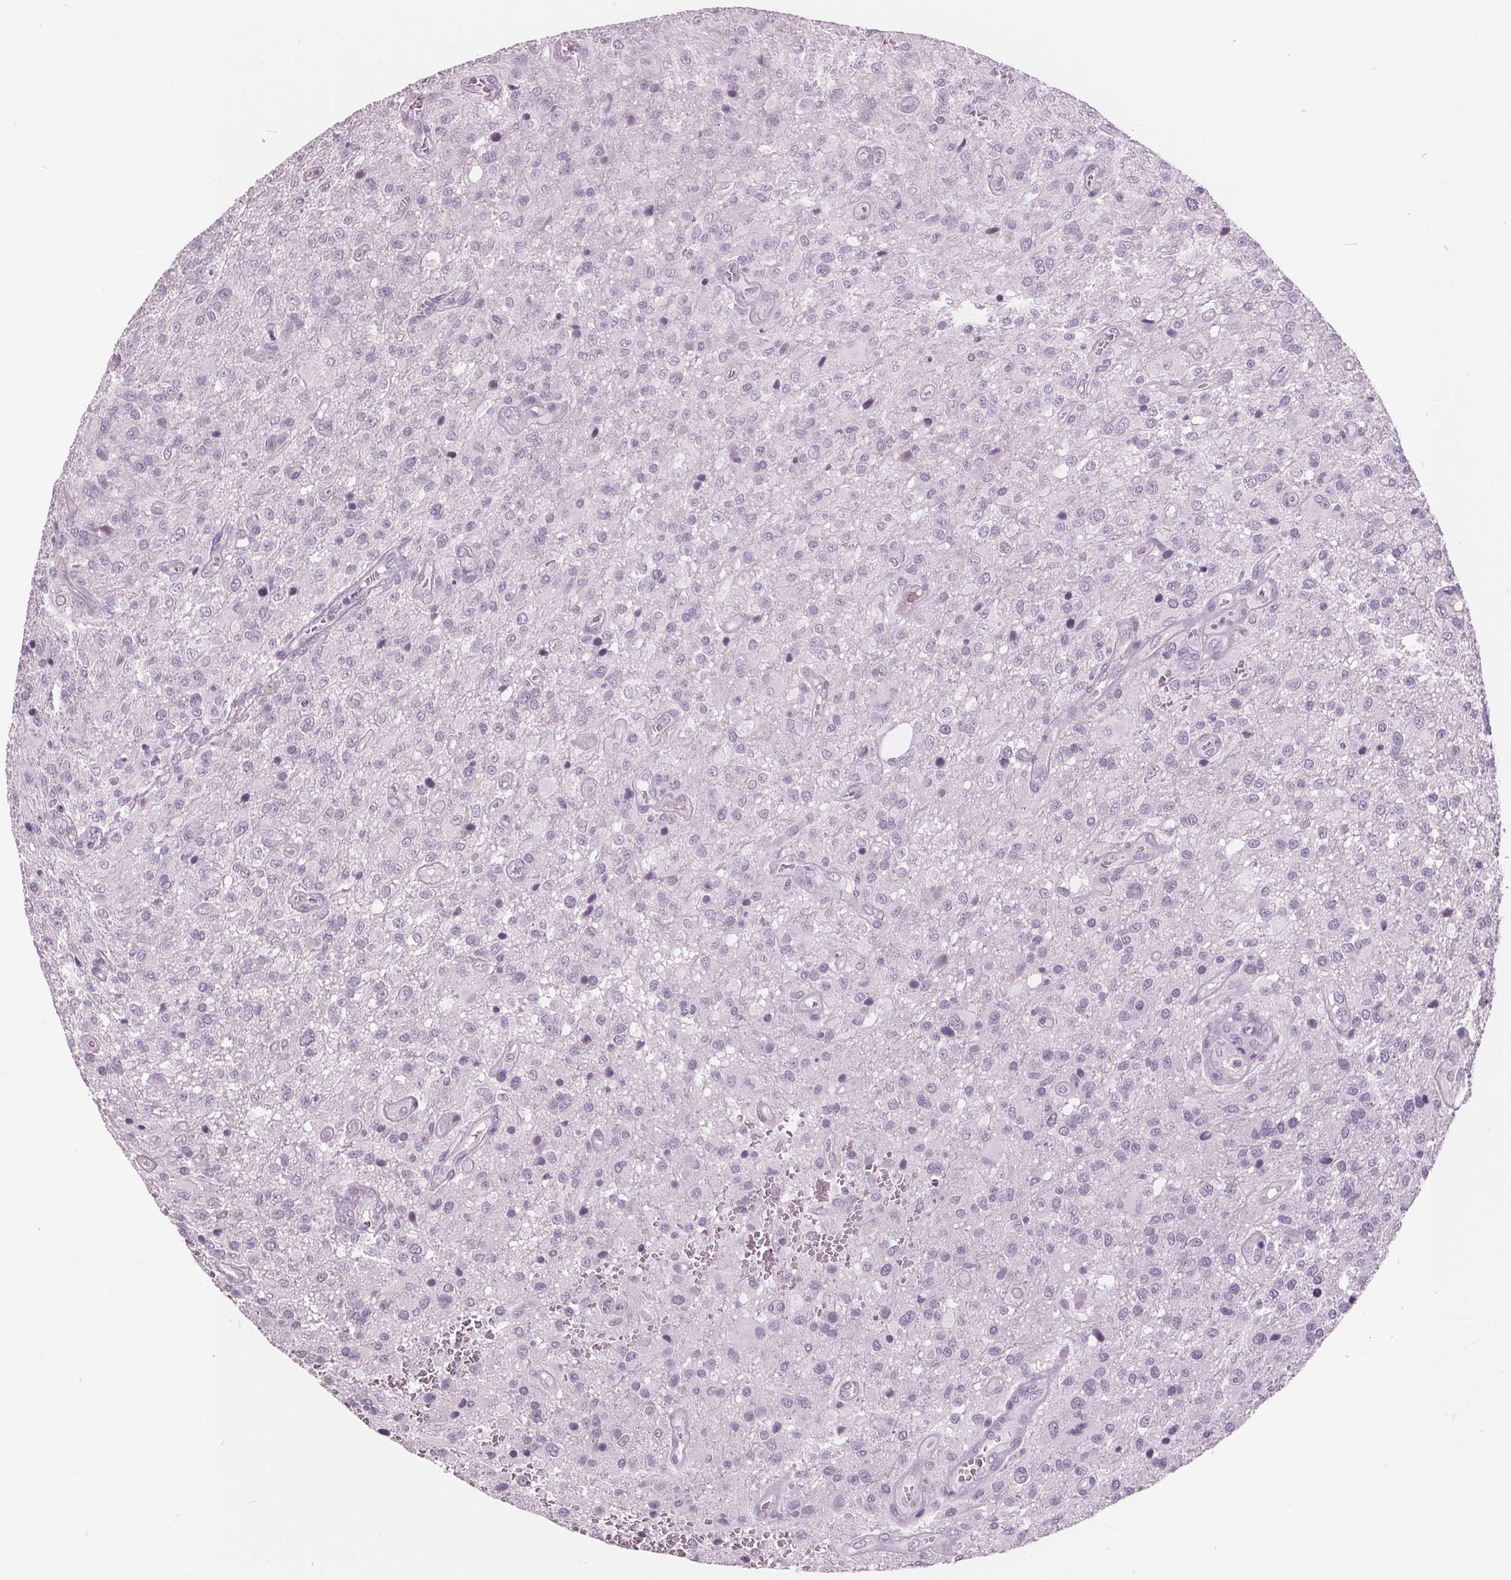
{"staining": {"intensity": "negative", "quantity": "none", "location": "none"}, "tissue": "glioma", "cell_type": "Tumor cells", "image_type": "cancer", "snomed": [{"axis": "morphology", "description": "Glioma, malignant, Low grade"}, {"axis": "topography", "description": "Brain"}], "caption": "The histopathology image shows no significant positivity in tumor cells of glioma.", "gene": "AMBP", "patient": {"sex": "male", "age": 66}}